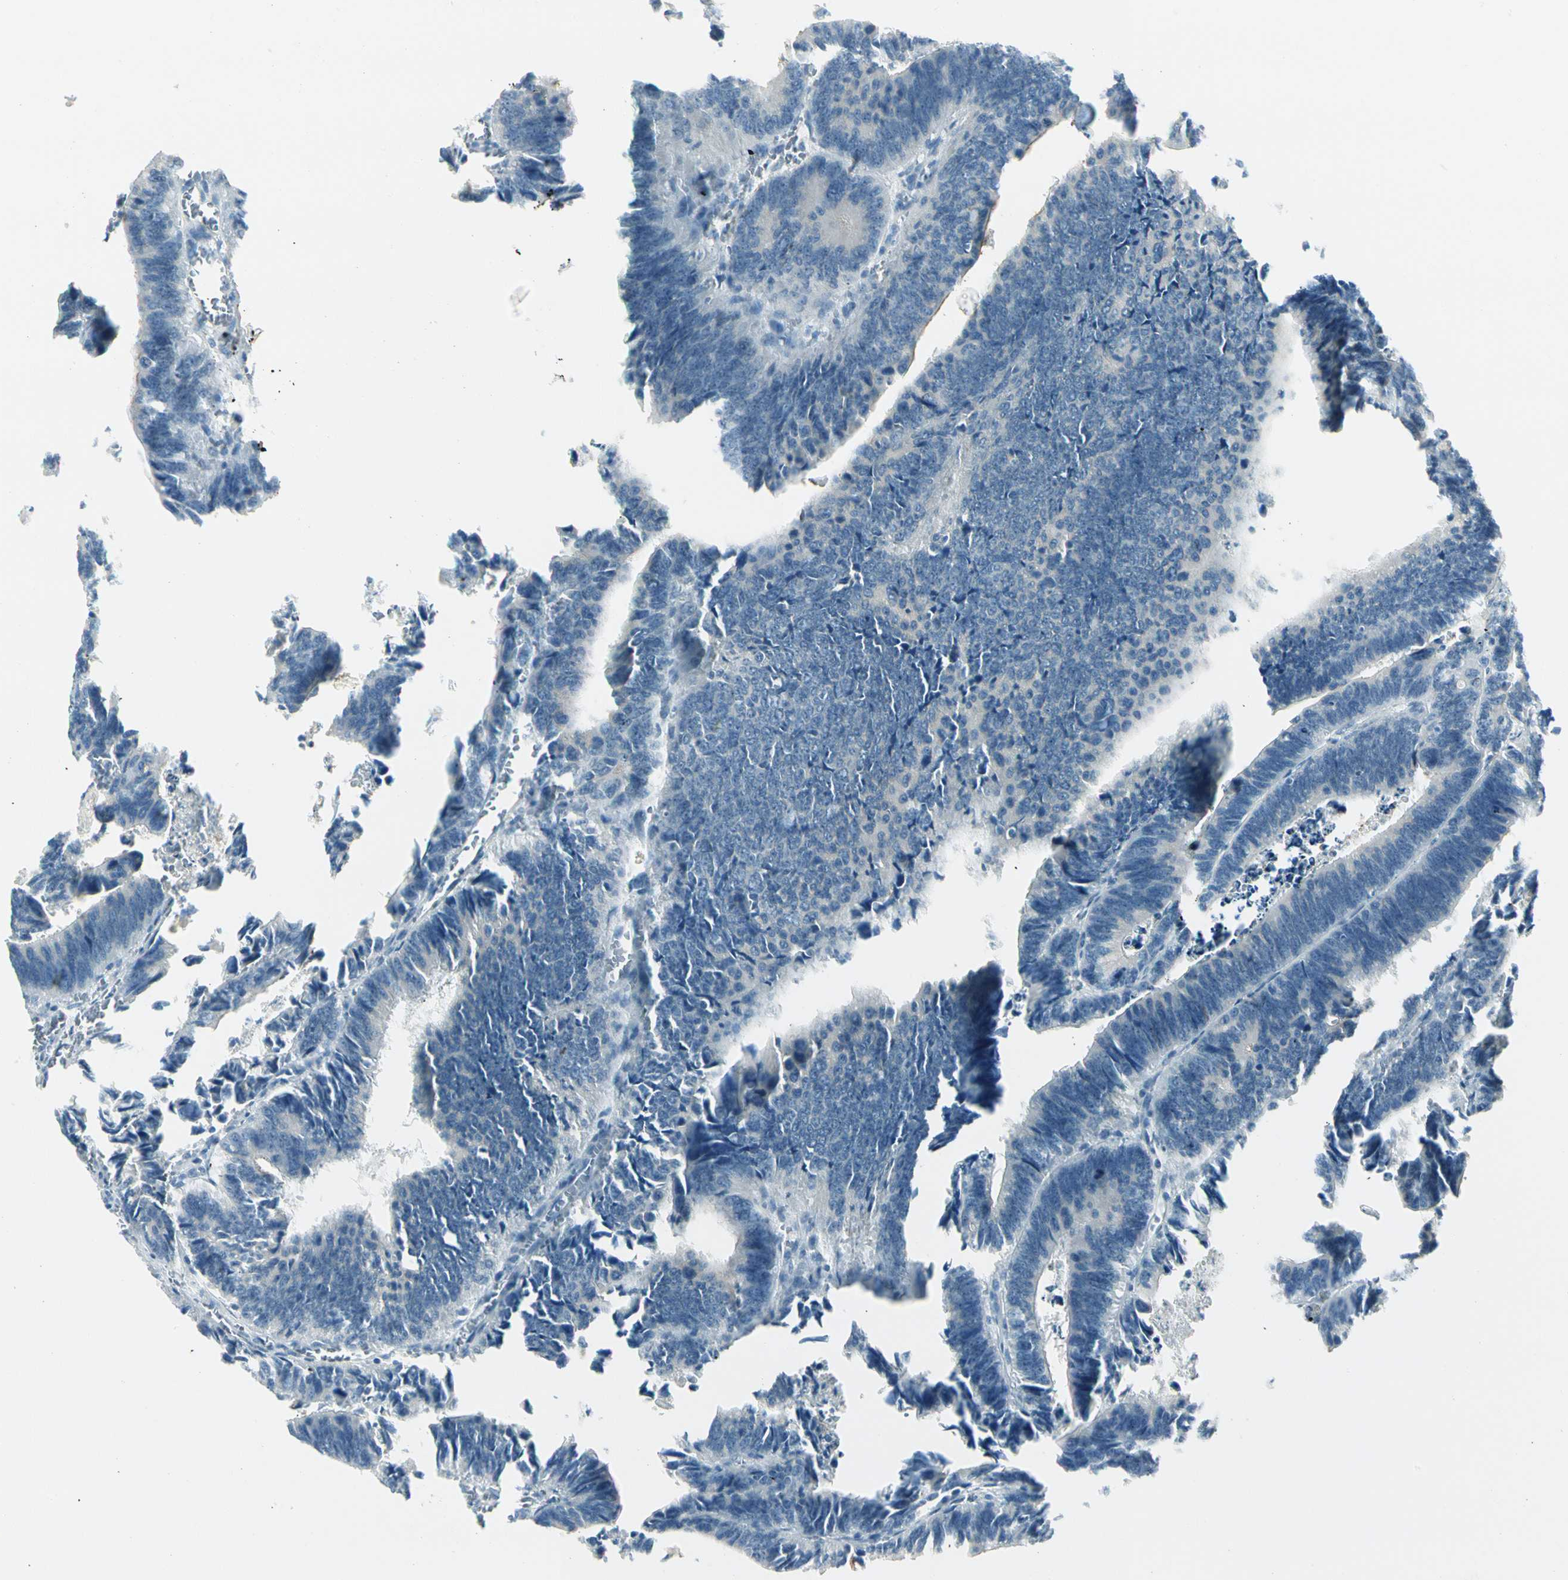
{"staining": {"intensity": "negative", "quantity": "none", "location": "none"}, "tissue": "colorectal cancer", "cell_type": "Tumor cells", "image_type": "cancer", "snomed": [{"axis": "morphology", "description": "Adenocarcinoma, NOS"}, {"axis": "topography", "description": "Colon"}], "caption": "A high-resolution photomicrograph shows immunohistochemistry (IHC) staining of colorectal adenocarcinoma, which shows no significant expression in tumor cells.", "gene": "ZSCAN1", "patient": {"sex": "male", "age": 72}}